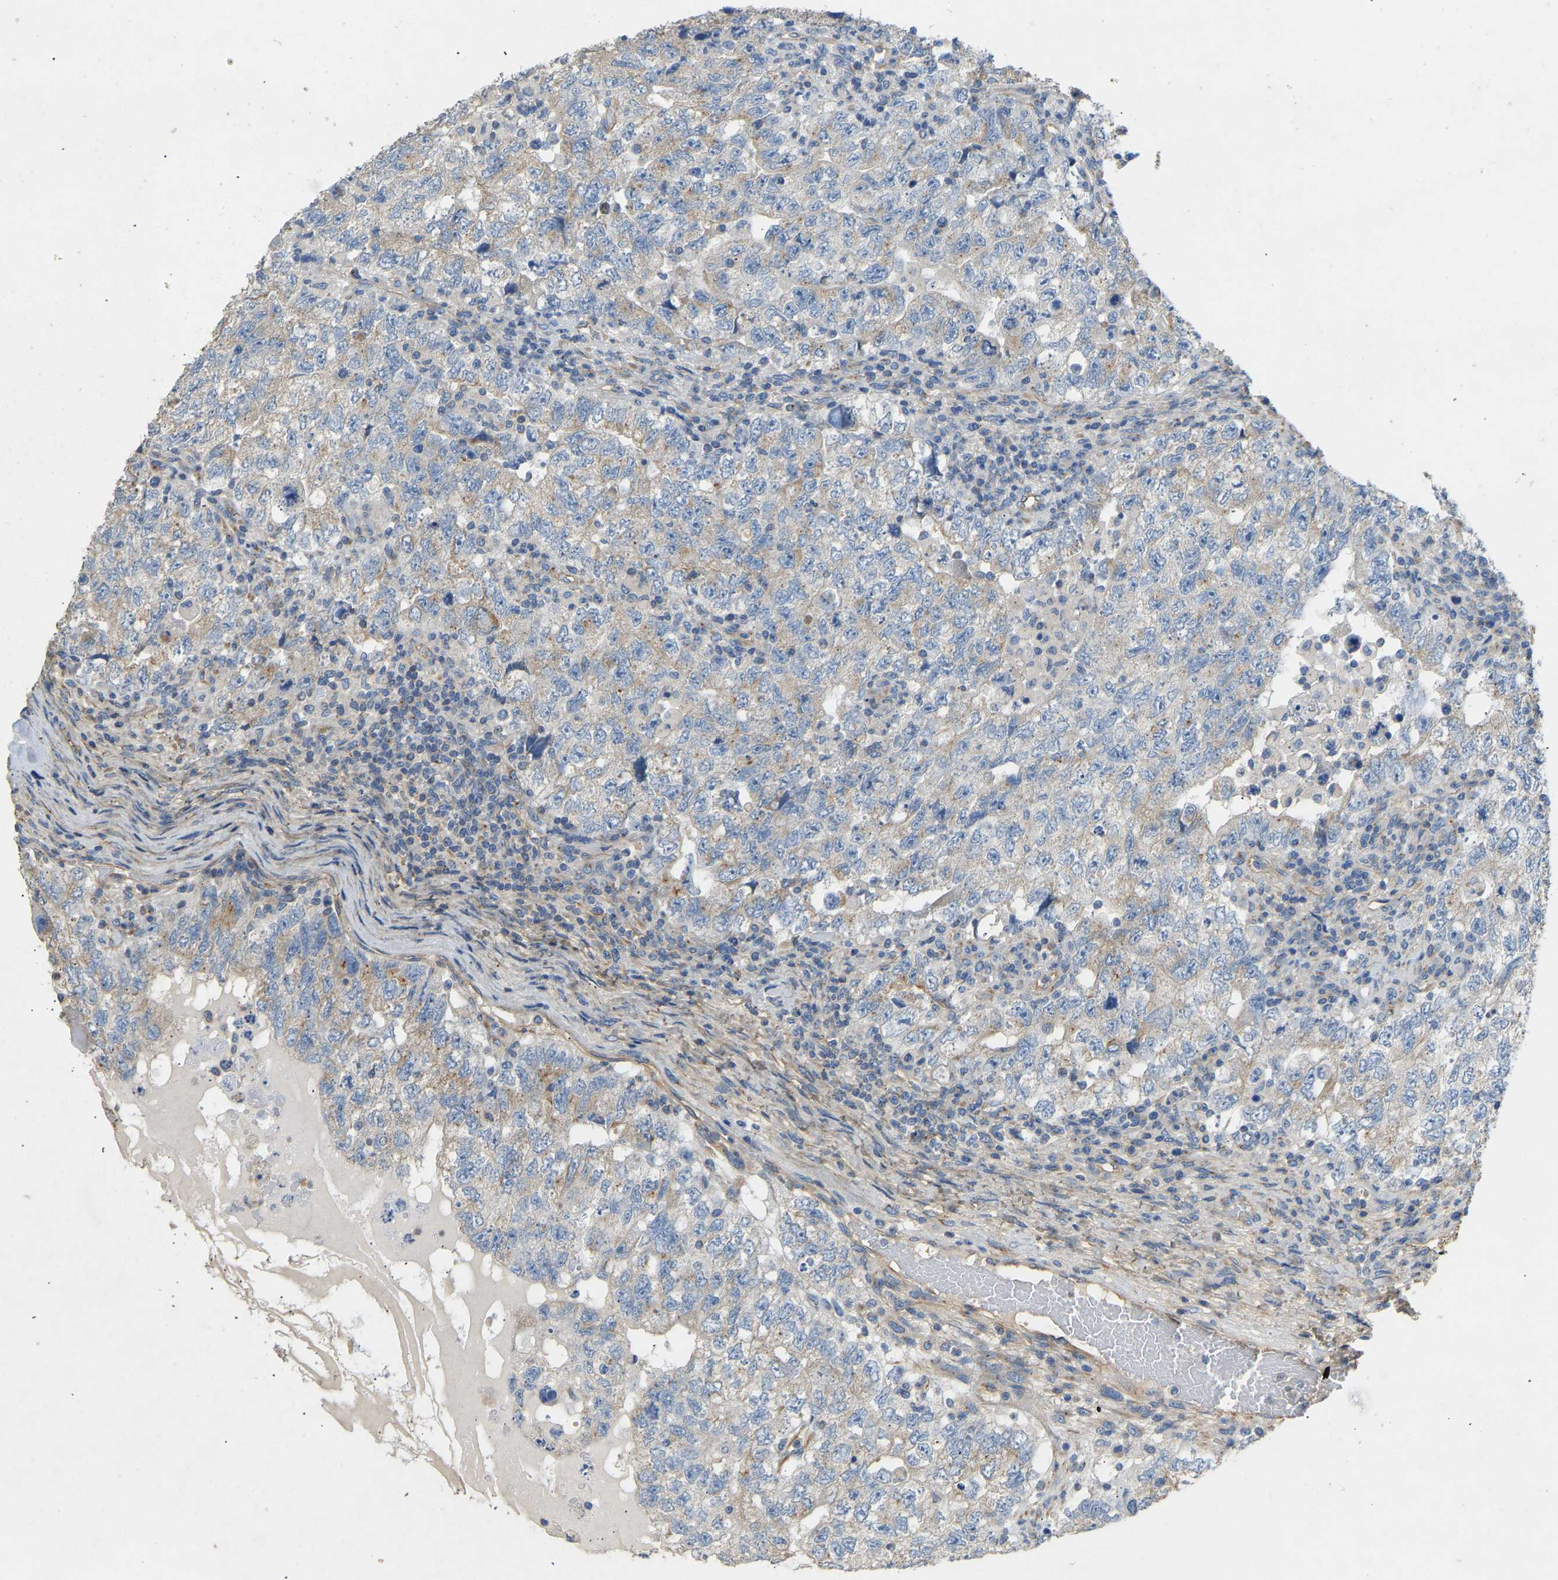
{"staining": {"intensity": "weak", "quantity": "25%-75%", "location": "cytoplasmic/membranous"}, "tissue": "testis cancer", "cell_type": "Tumor cells", "image_type": "cancer", "snomed": [{"axis": "morphology", "description": "Carcinoma, Embryonal, NOS"}, {"axis": "topography", "description": "Testis"}], "caption": "Human testis cancer (embryonal carcinoma) stained for a protein (brown) demonstrates weak cytoplasmic/membranous positive positivity in approximately 25%-75% of tumor cells.", "gene": "TECTA", "patient": {"sex": "male", "age": 36}}